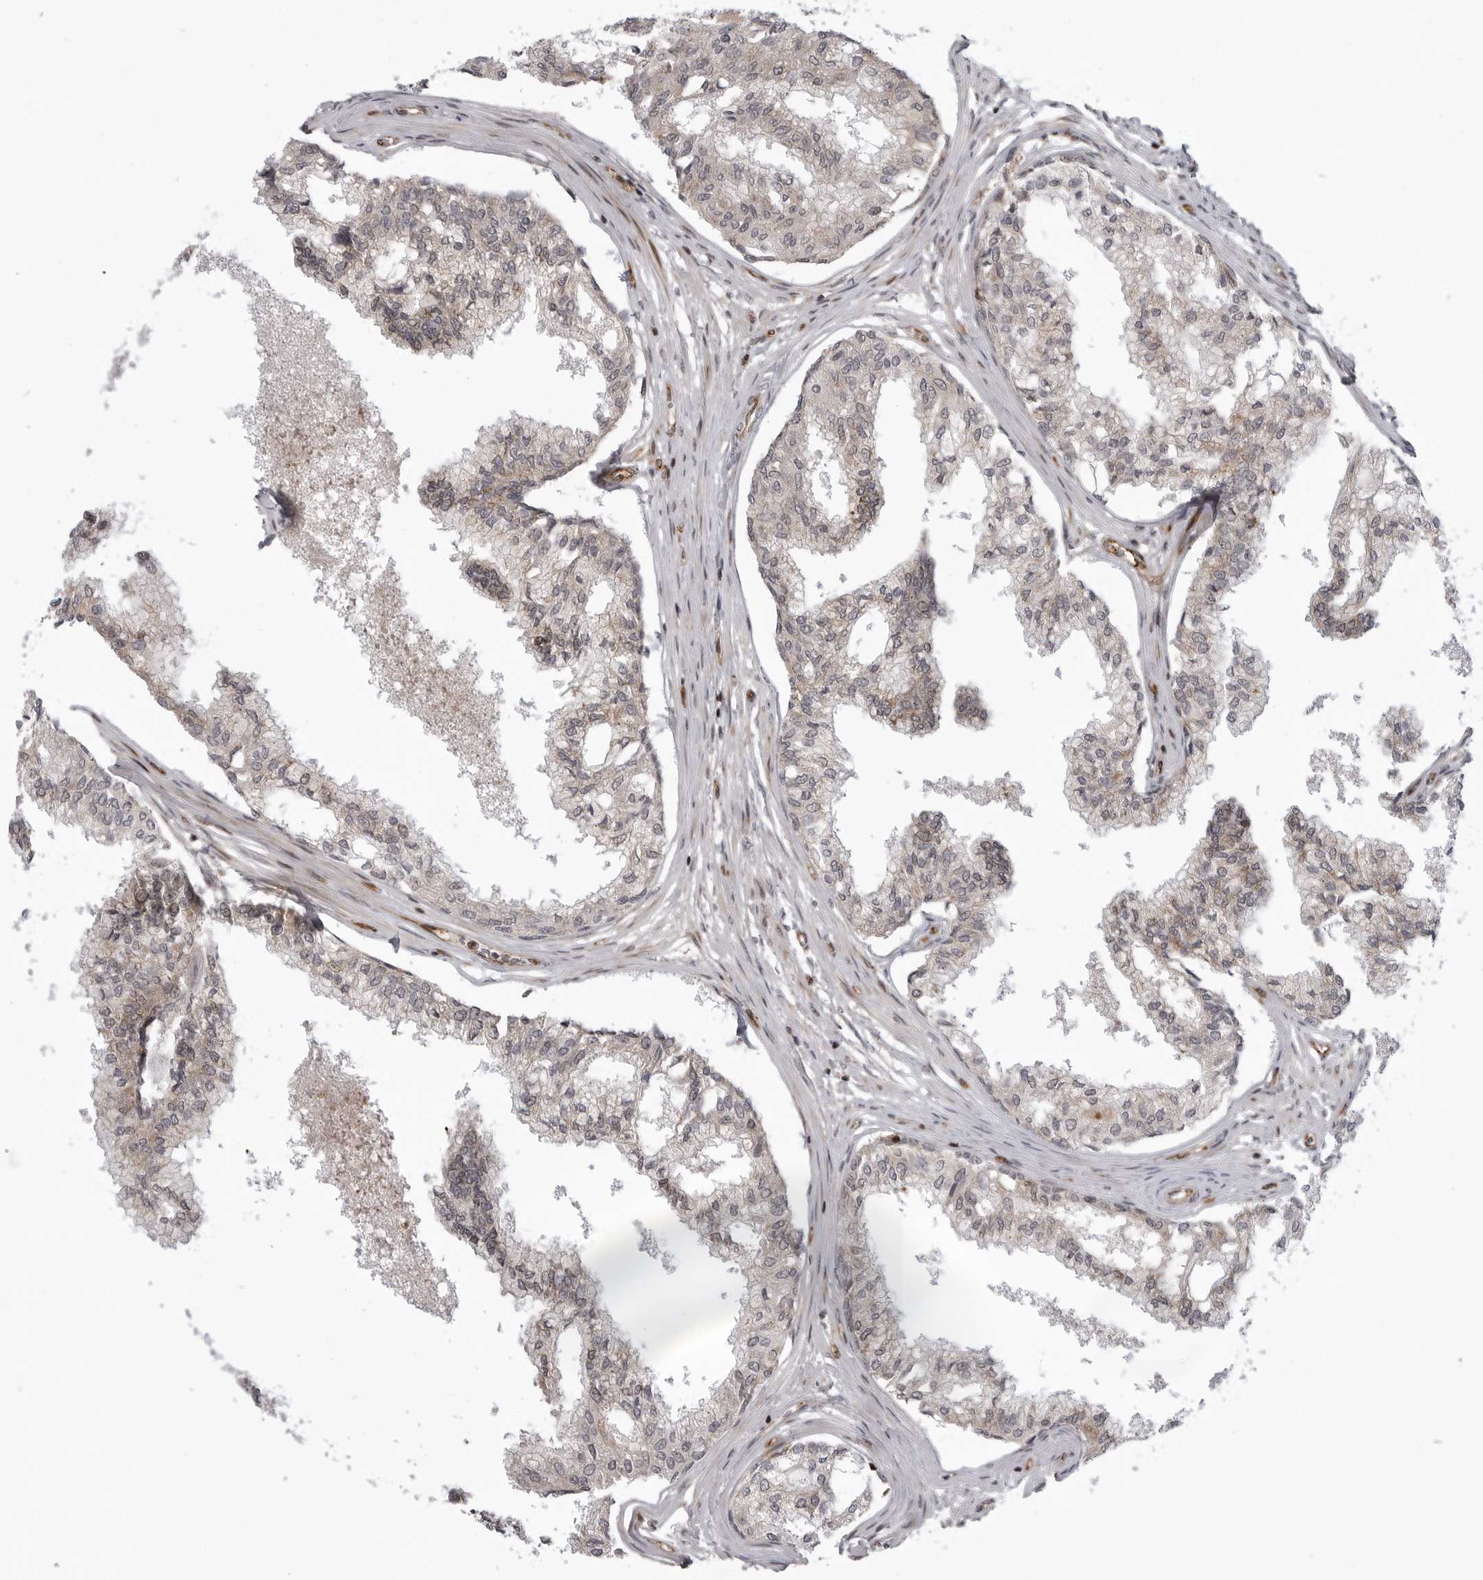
{"staining": {"intensity": "moderate", "quantity": "25%-75%", "location": "cytoplasmic/membranous"}, "tissue": "prostate", "cell_type": "Glandular cells", "image_type": "normal", "snomed": [{"axis": "morphology", "description": "Normal tissue, NOS"}, {"axis": "topography", "description": "Prostate"}, {"axis": "topography", "description": "Seminal veicle"}], "caption": "Human prostate stained for a protein (brown) shows moderate cytoplasmic/membranous positive positivity in about 25%-75% of glandular cells.", "gene": "ABL1", "patient": {"sex": "male", "age": 60}}